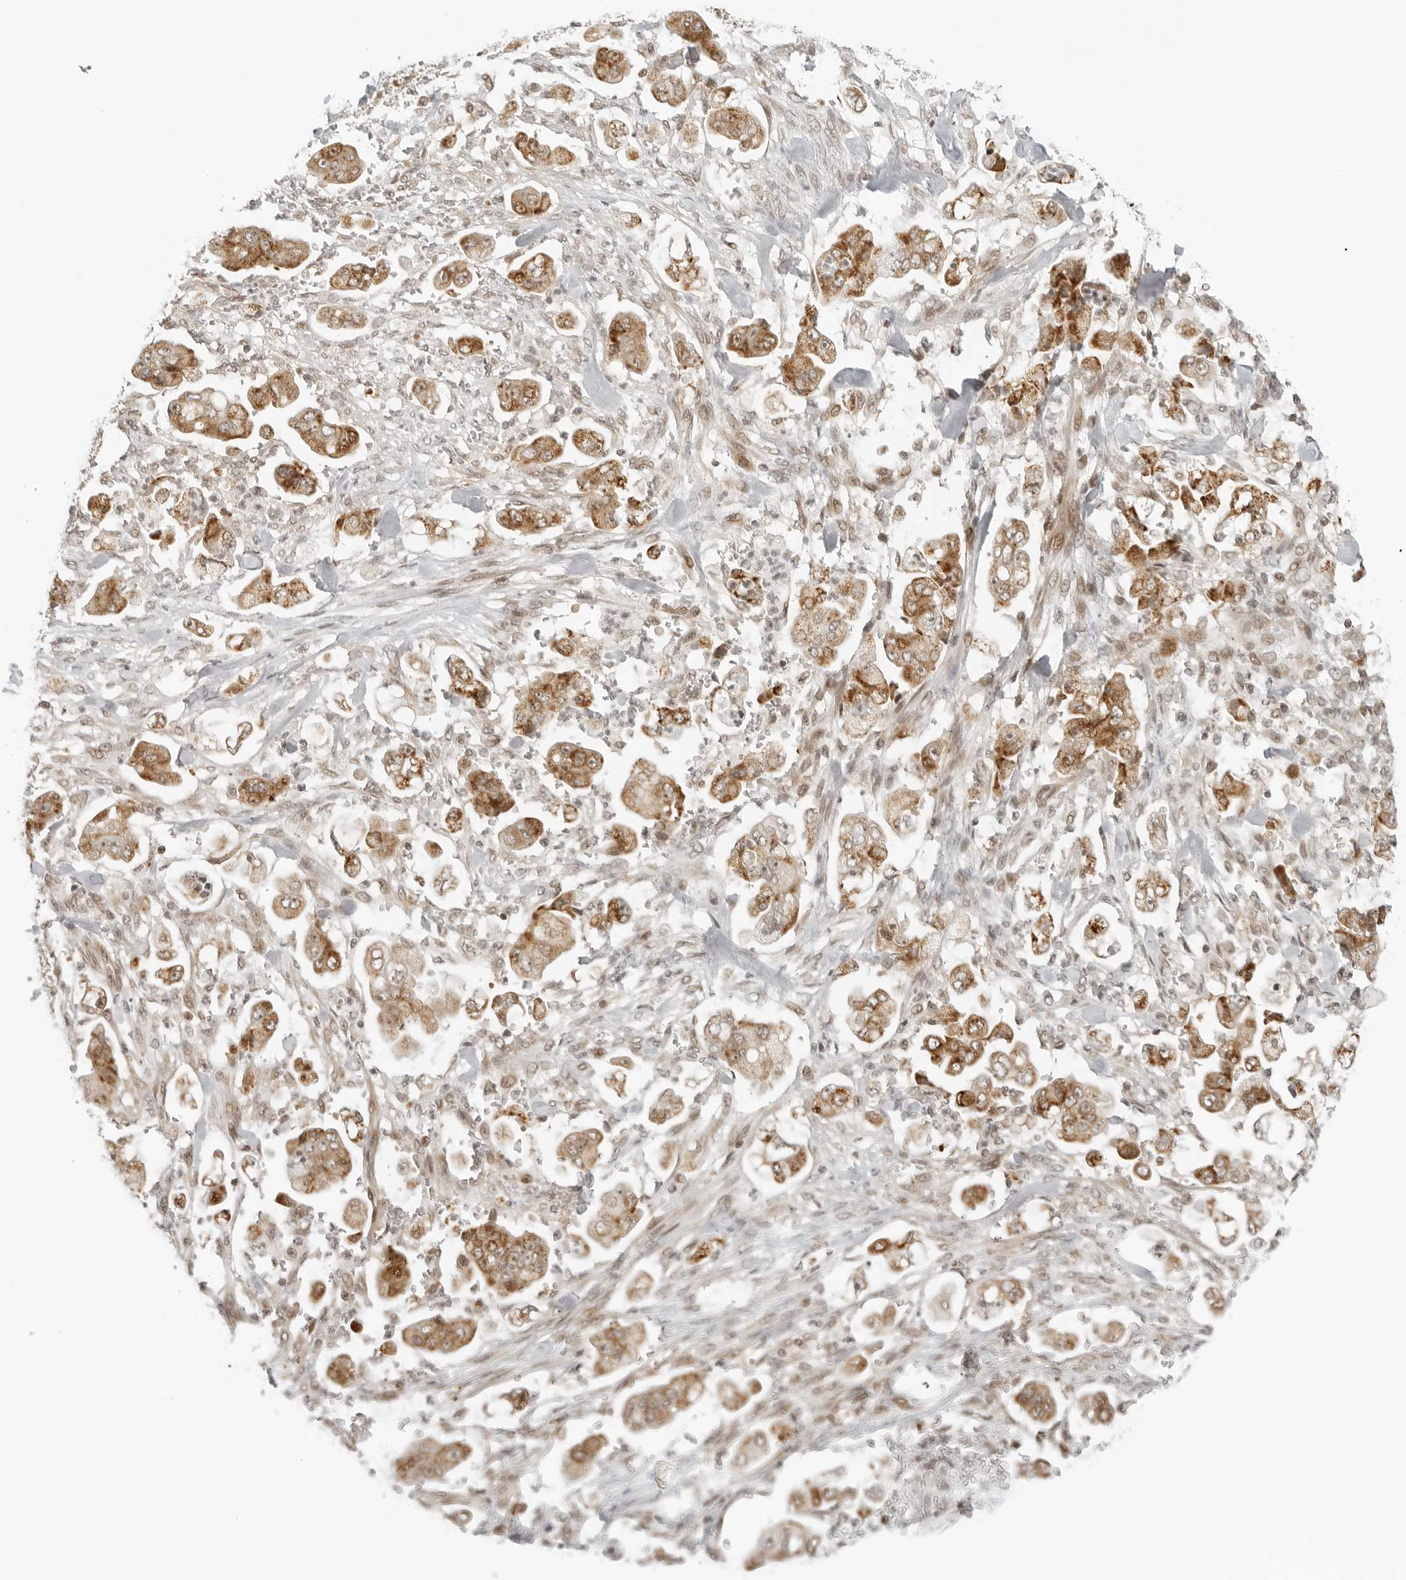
{"staining": {"intensity": "moderate", "quantity": ">75%", "location": "cytoplasmic/membranous"}, "tissue": "stomach cancer", "cell_type": "Tumor cells", "image_type": "cancer", "snomed": [{"axis": "morphology", "description": "Adenocarcinoma, NOS"}, {"axis": "topography", "description": "Stomach"}], "caption": "Adenocarcinoma (stomach) was stained to show a protein in brown. There is medium levels of moderate cytoplasmic/membranous expression in approximately >75% of tumor cells. The protein is stained brown, and the nuclei are stained in blue (DAB IHC with brightfield microscopy, high magnification).", "gene": "ZNF407", "patient": {"sex": "male", "age": 62}}